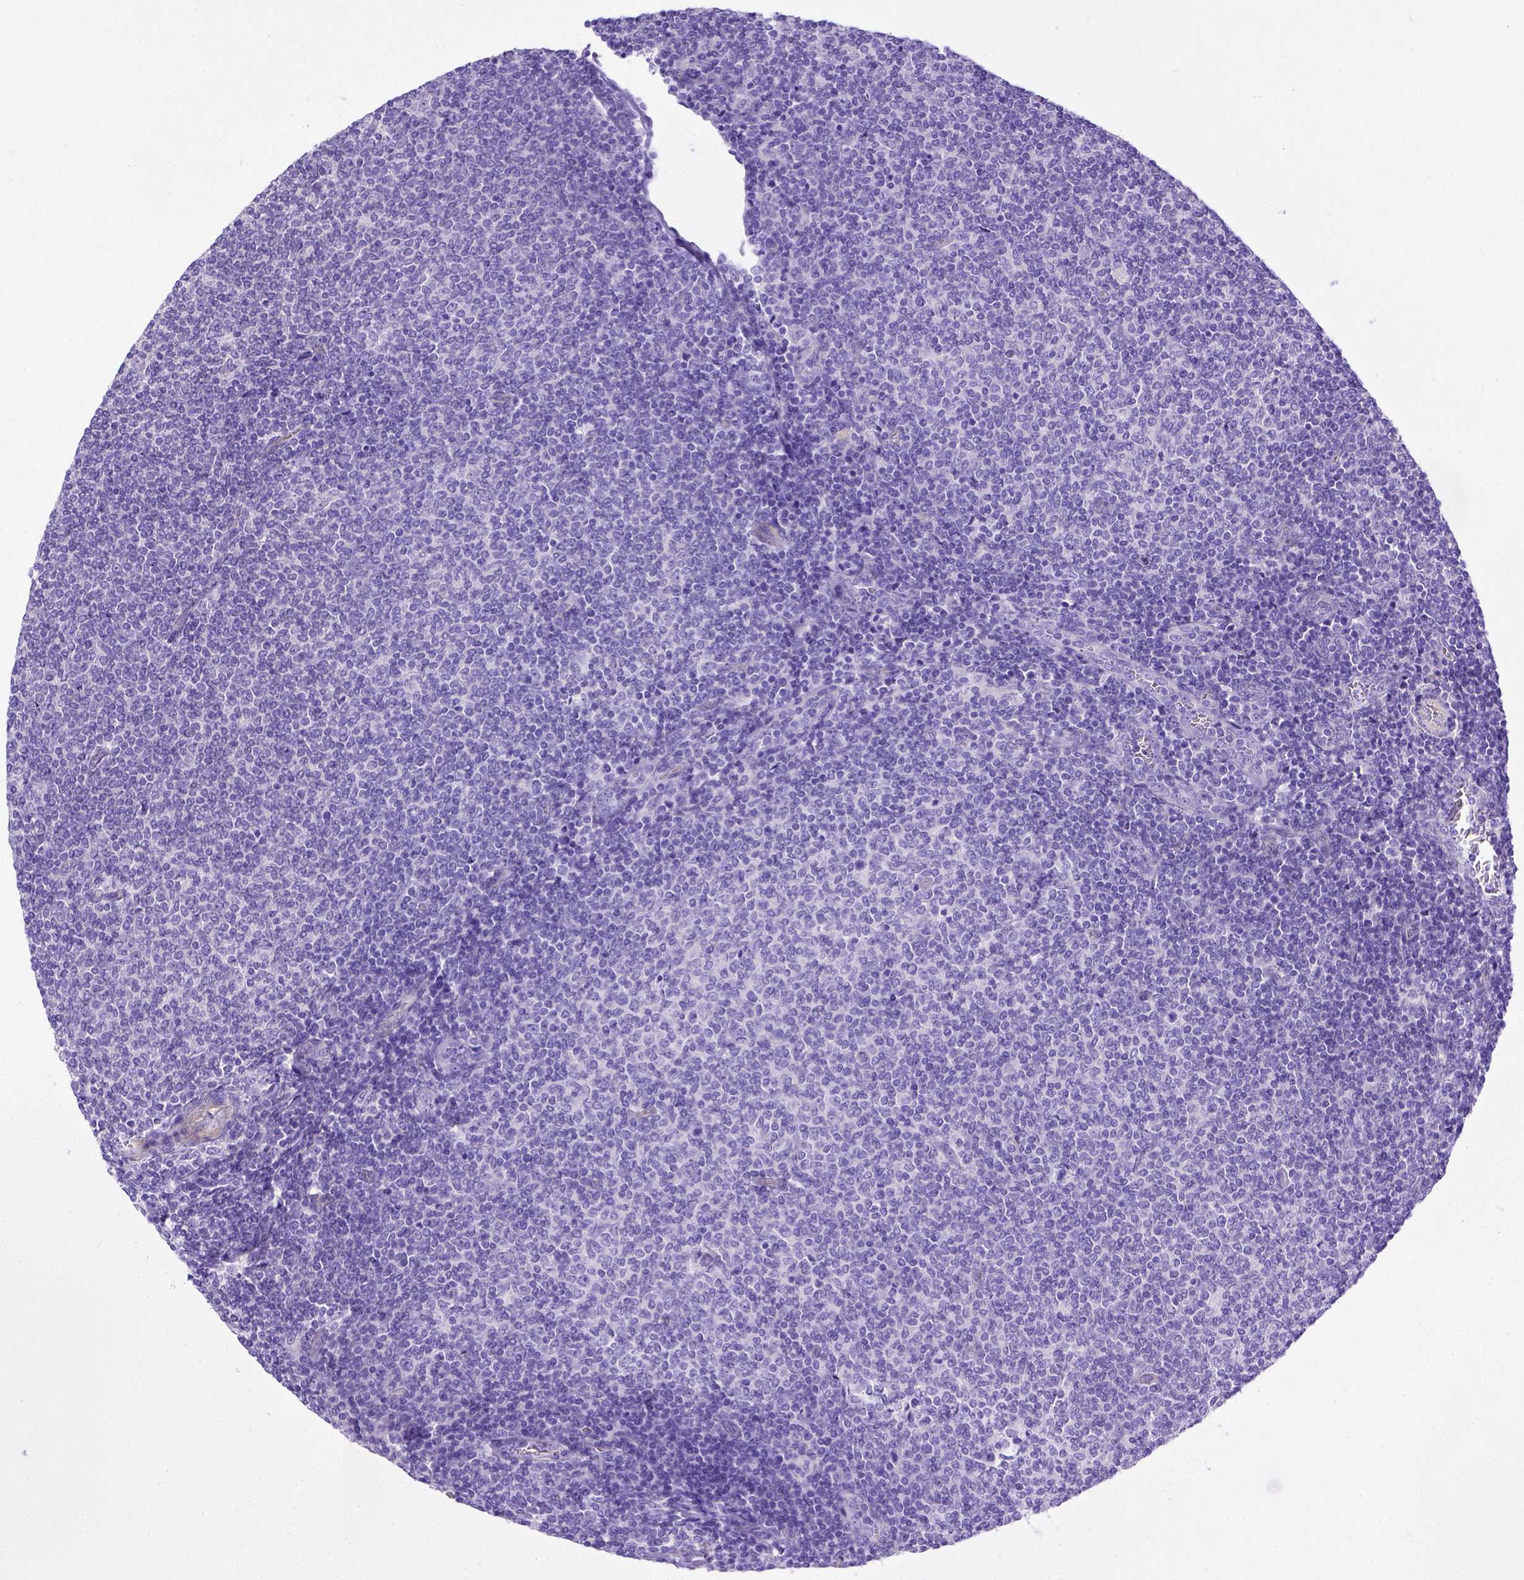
{"staining": {"intensity": "negative", "quantity": "none", "location": "none"}, "tissue": "lymphoma", "cell_type": "Tumor cells", "image_type": "cancer", "snomed": [{"axis": "morphology", "description": "Malignant lymphoma, non-Hodgkin's type, Low grade"}, {"axis": "topography", "description": "Lymph node"}], "caption": "Tumor cells are negative for brown protein staining in lymphoma.", "gene": "LRRC18", "patient": {"sex": "male", "age": 52}}